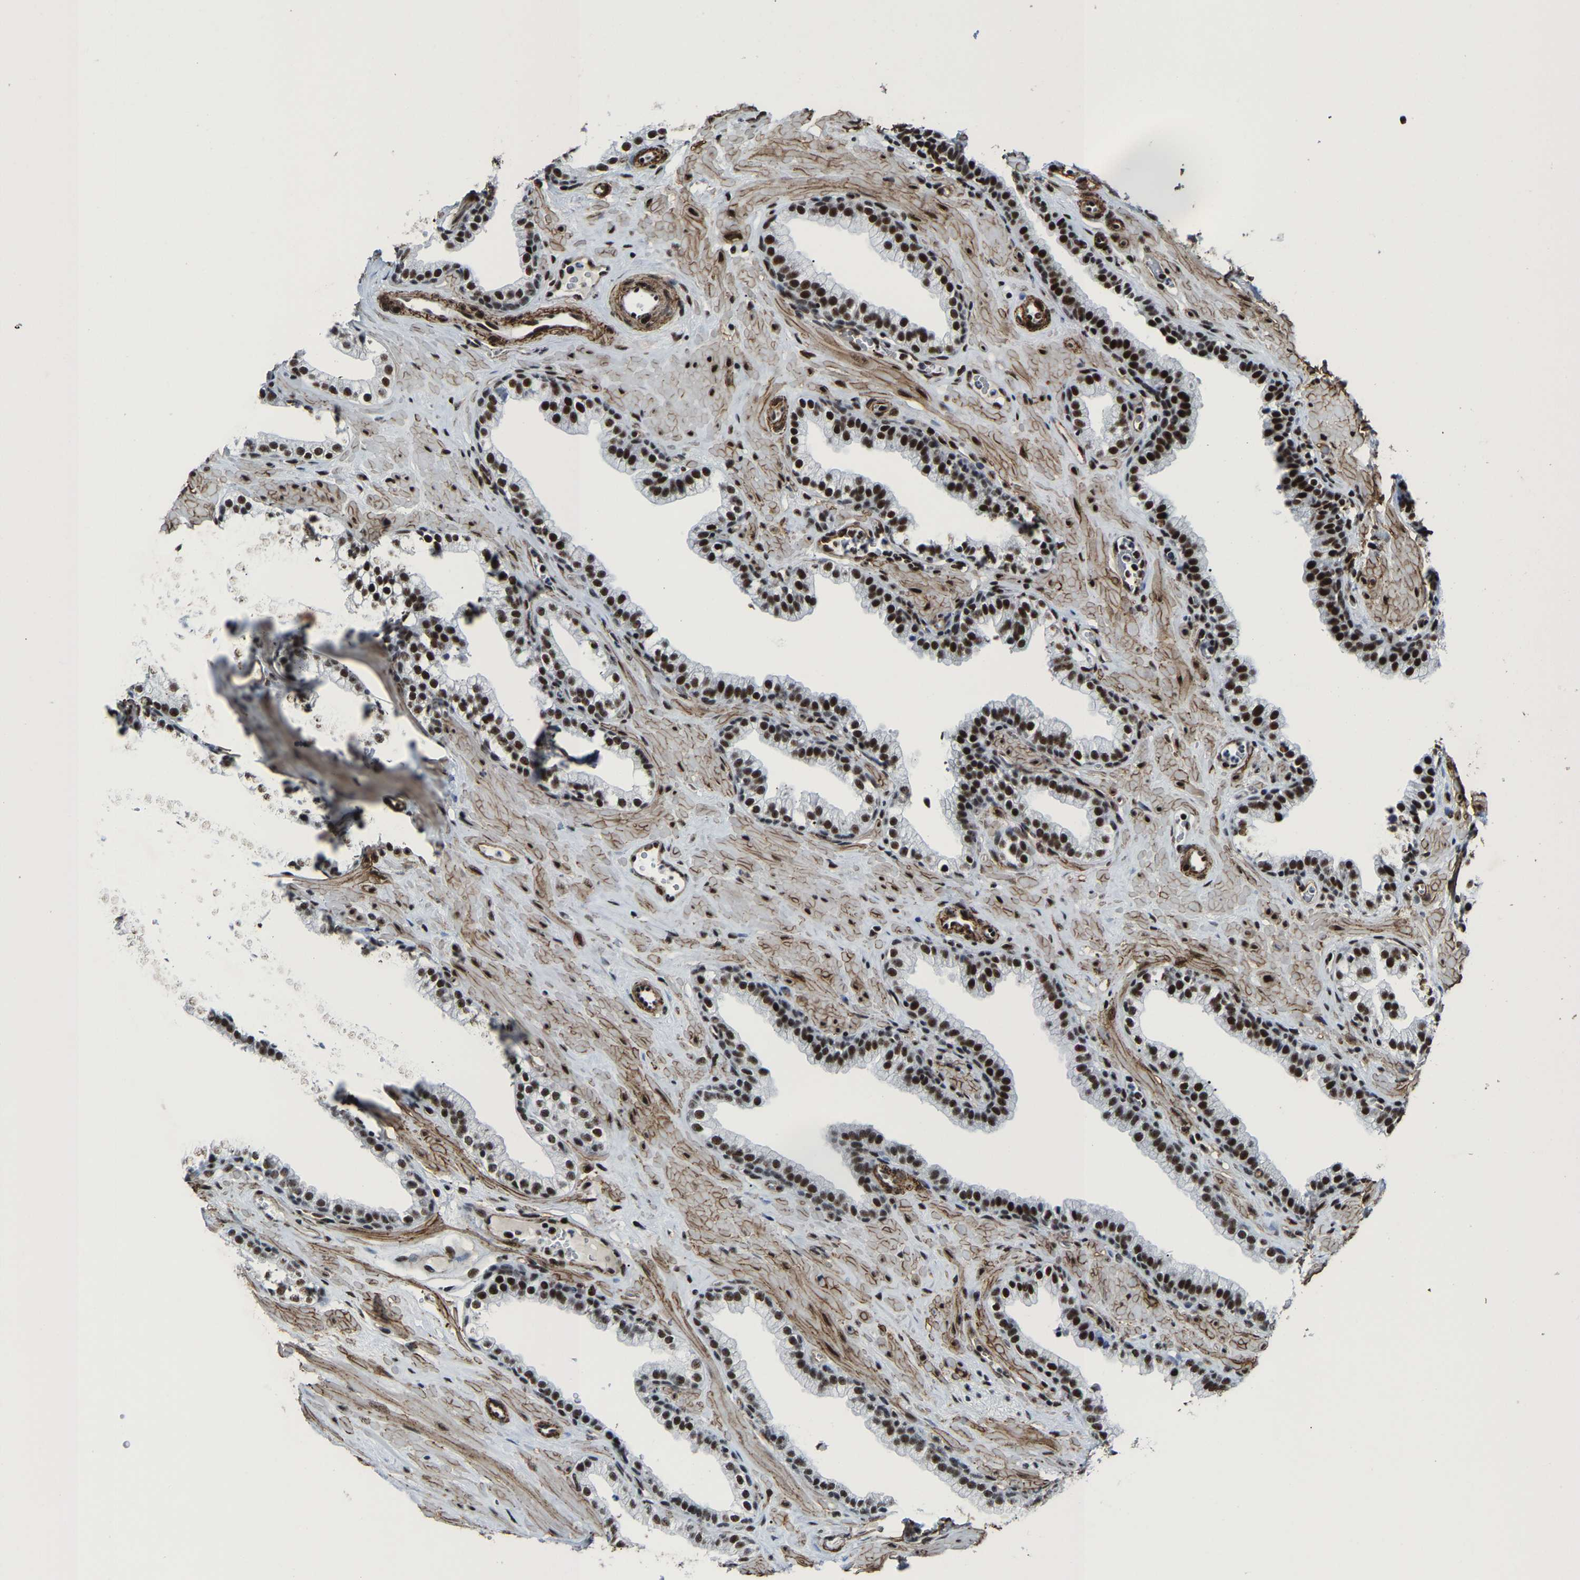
{"staining": {"intensity": "strong", "quantity": ">75%", "location": "nuclear"}, "tissue": "prostate", "cell_type": "Glandular cells", "image_type": "normal", "snomed": [{"axis": "morphology", "description": "Normal tissue, NOS"}, {"axis": "morphology", "description": "Urothelial carcinoma, Low grade"}, {"axis": "topography", "description": "Urinary bladder"}, {"axis": "topography", "description": "Prostate"}], "caption": "IHC staining of benign prostate, which reveals high levels of strong nuclear expression in approximately >75% of glandular cells indicating strong nuclear protein staining. The staining was performed using DAB (brown) for protein detection and nuclei were counterstained in hematoxylin (blue).", "gene": "DDX5", "patient": {"sex": "male", "age": 60}}